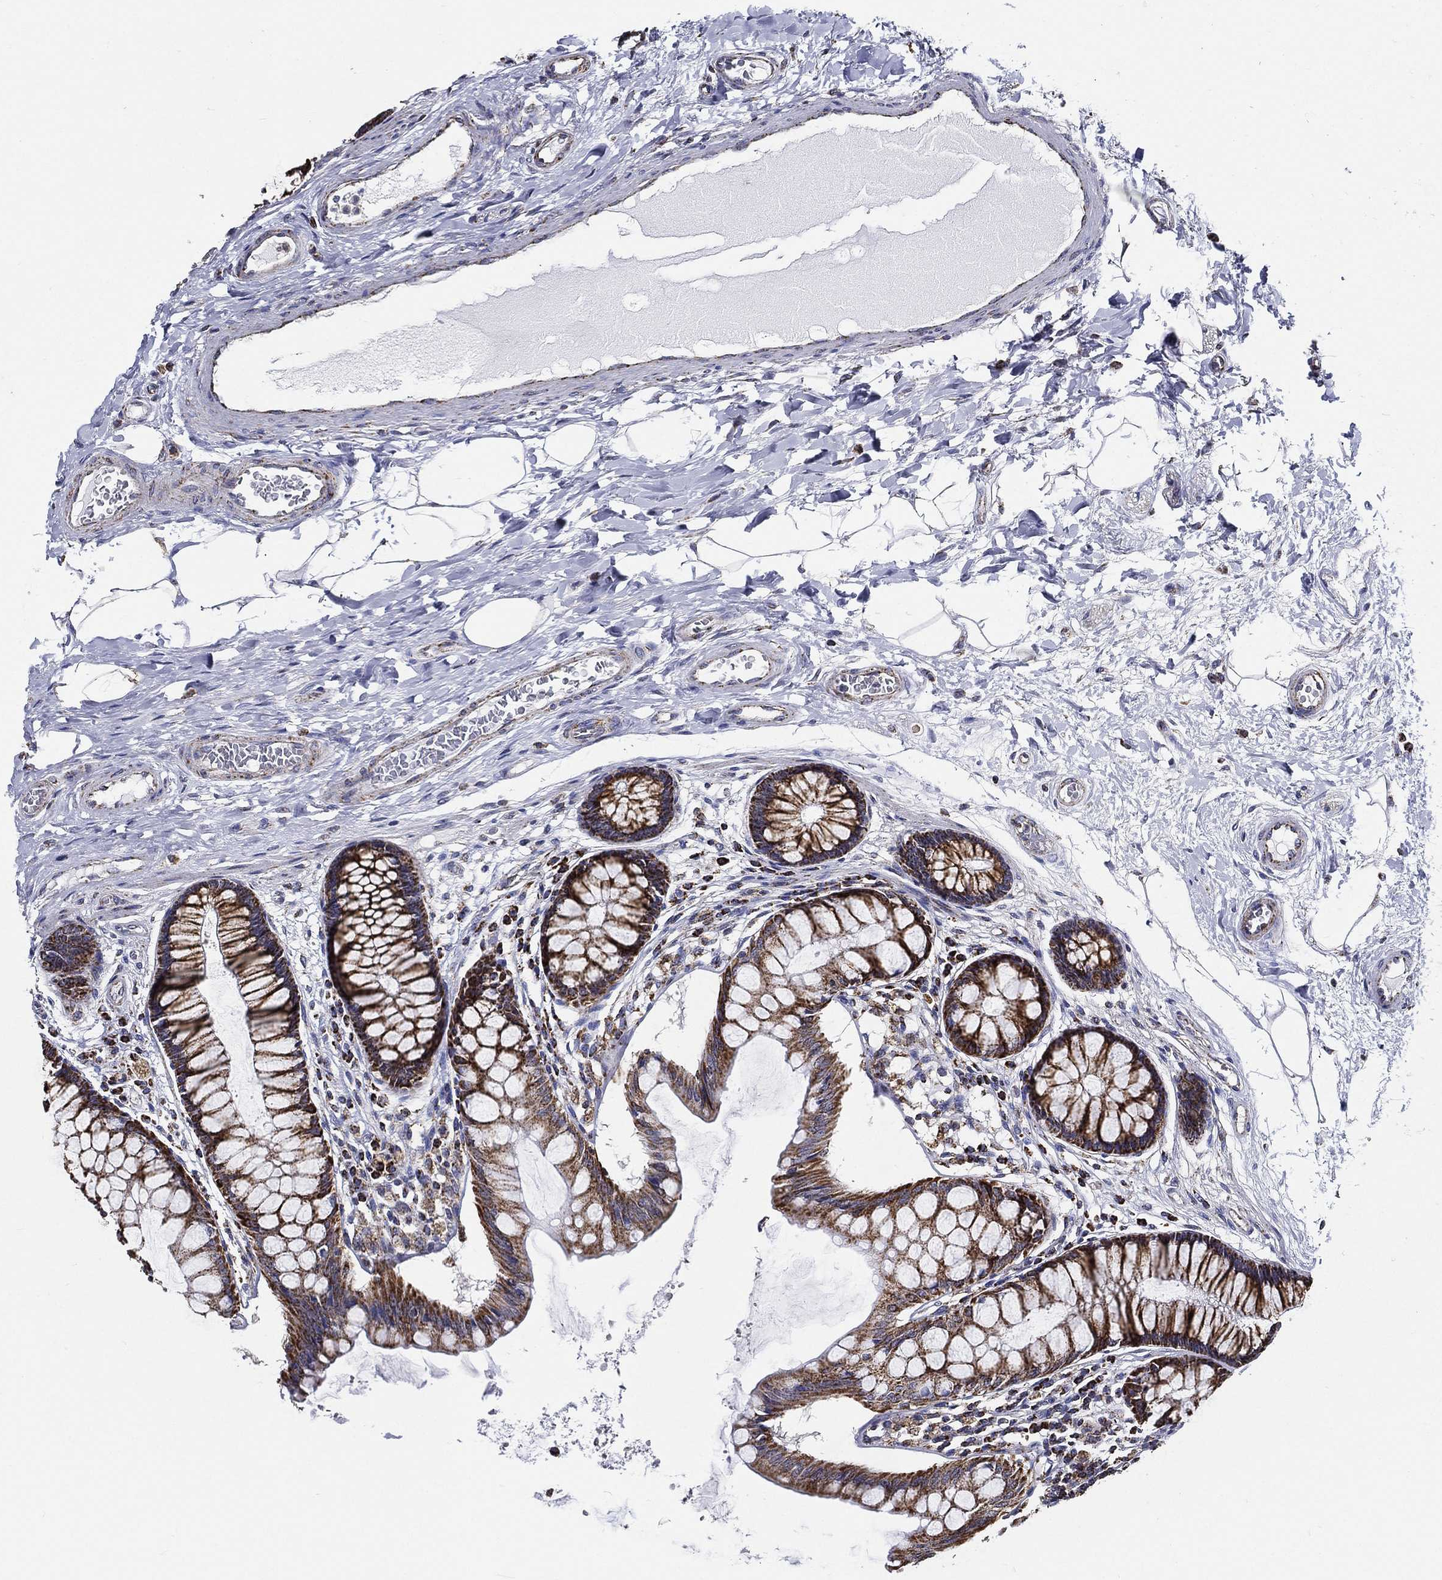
{"staining": {"intensity": "moderate", "quantity": "25%-75%", "location": "cytoplasmic/membranous"}, "tissue": "colon", "cell_type": "Endothelial cells", "image_type": "normal", "snomed": [{"axis": "morphology", "description": "Normal tissue, NOS"}, {"axis": "topography", "description": "Colon"}], "caption": "This micrograph shows immunohistochemistry (IHC) staining of benign colon, with medium moderate cytoplasmic/membranous expression in about 25%-75% of endothelial cells.", "gene": "NDUFAB1", "patient": {"sex": "female", "age": 65}}